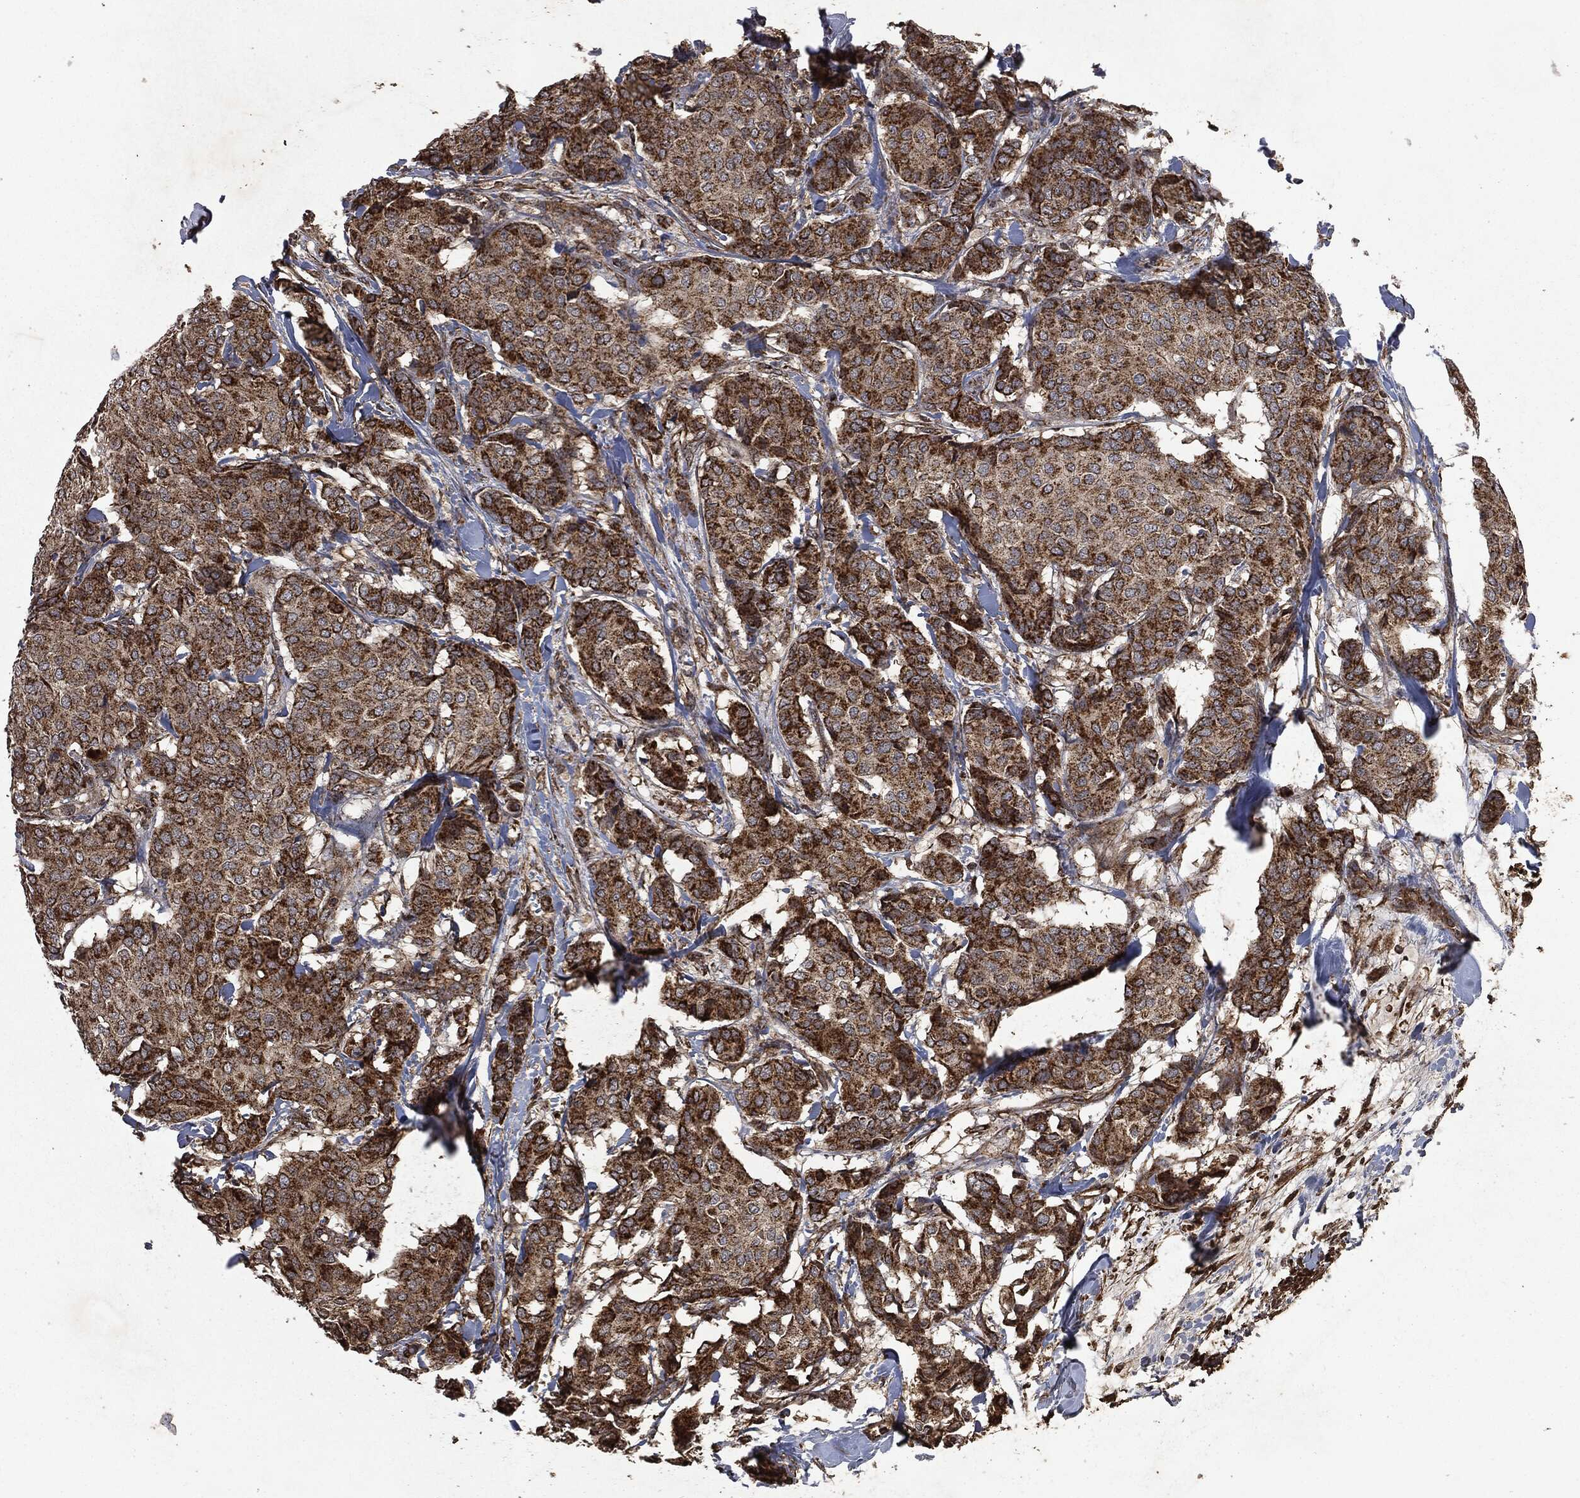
{"staining": {"intensity": "strong", "quantity": ">75%", "location": "cytoplasmic/membranous"}, "tissue": "breast cancer", "cell_type": "Tumor cells", "image_type": "cancer", "snomed": [{"axis": "morphology", "description": "Duct carcinoma"}, {"axis": "topography", "description": "Breast"}], "caption": "Breast cancer (intraductal carcinoma) stained with IHC demonstrates strong cytoplasmic/membranous expression in approximately >75% of tumor cells. (IHC, brightfield microscopy, high magnification).", "gene": "RYK", "patient": {"sex": "female", "age": 75}}